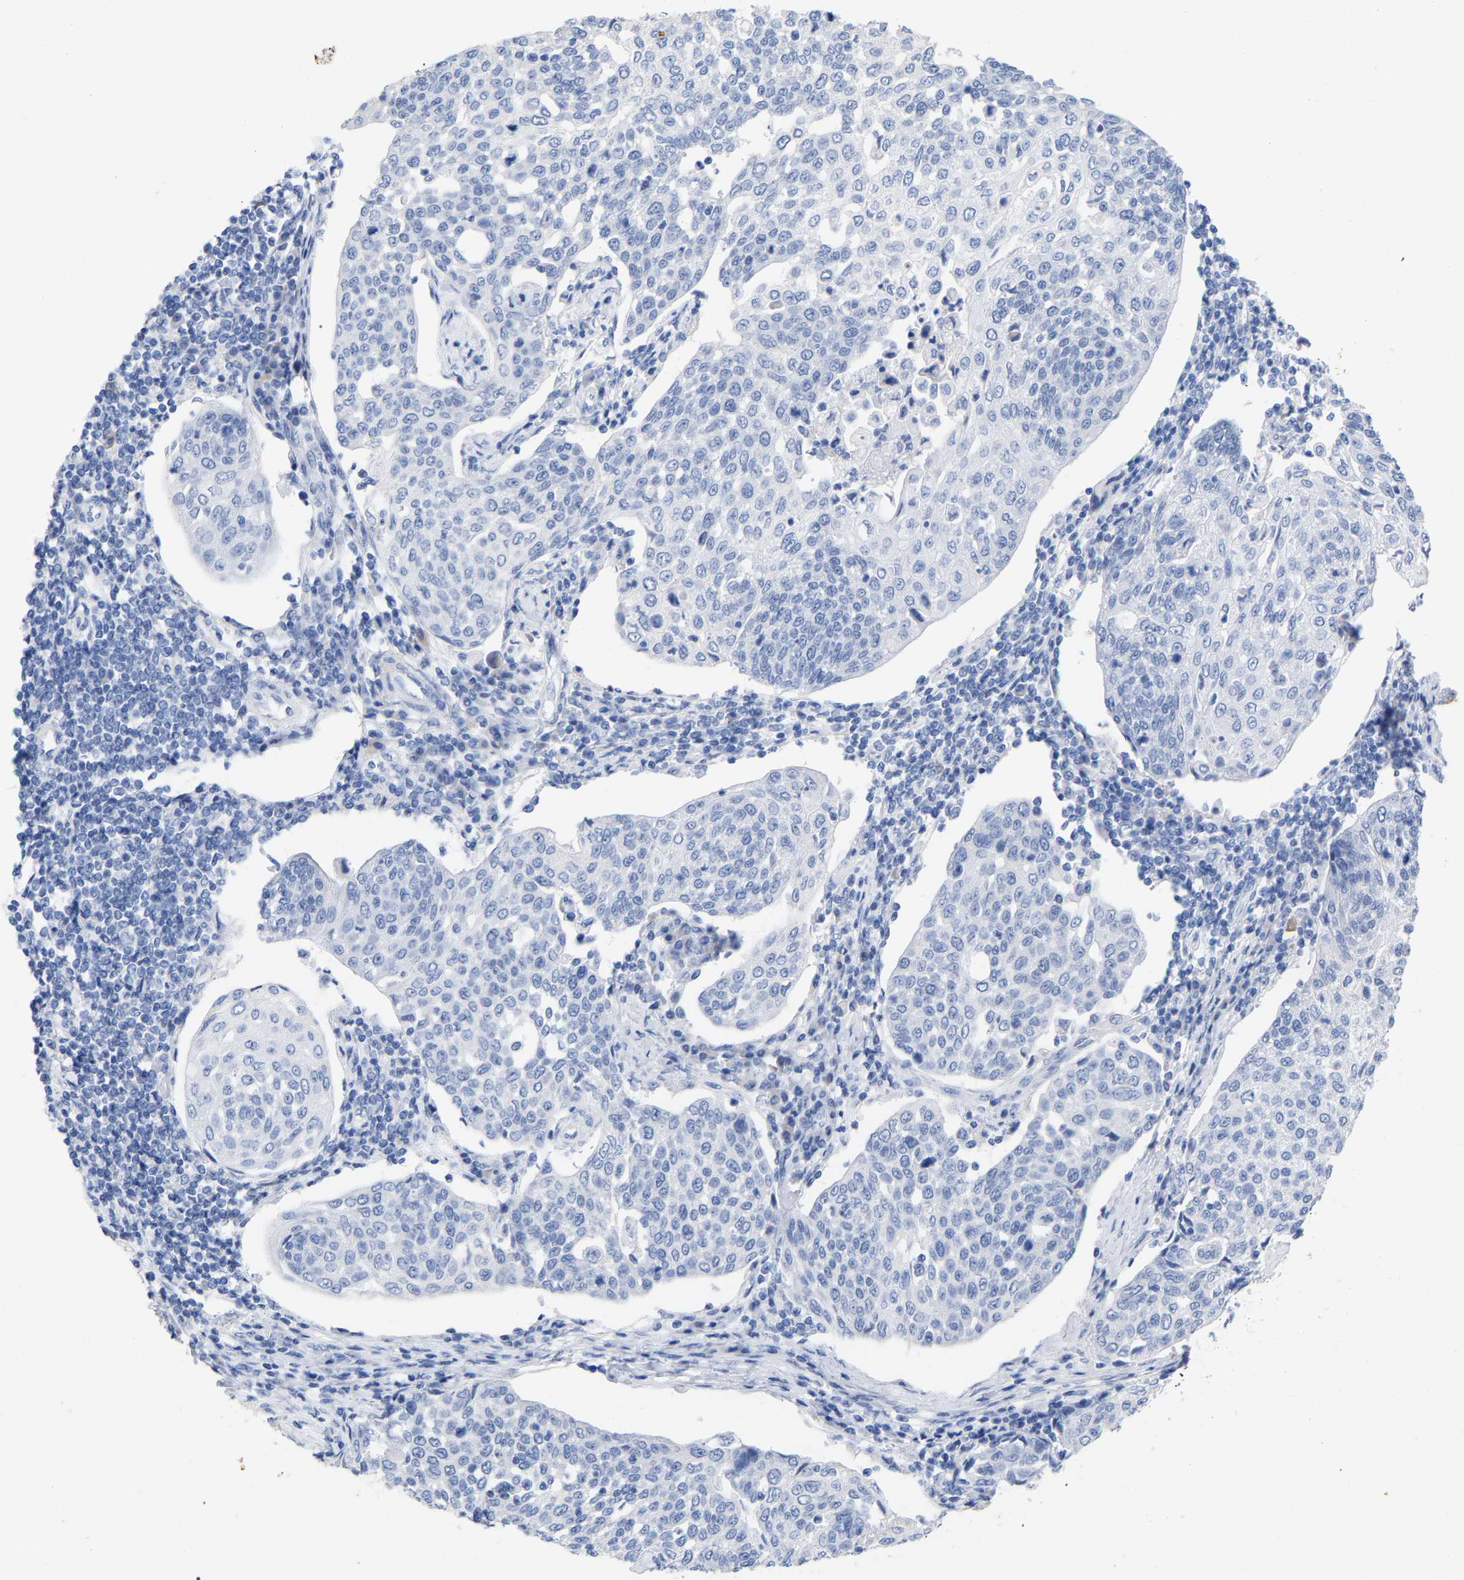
{"staining": {"intensity": "negative", "quantity": "none", "location": "none"}, "tissue": "cervical cancer", "cell_type": "Tumor cells", "image_type": "cancer", "snomed": [{"axis": "morphology", "description": "Squamous cell carcinoma, NOS"}, {"axis": "topography", "description": "Cervix"}], "caption": "Protein analysis of cervical cancer displays no significant staining in tumor cells.", "gene": "HAPLN1", "patient": {"sex": "female", "age": 34}}